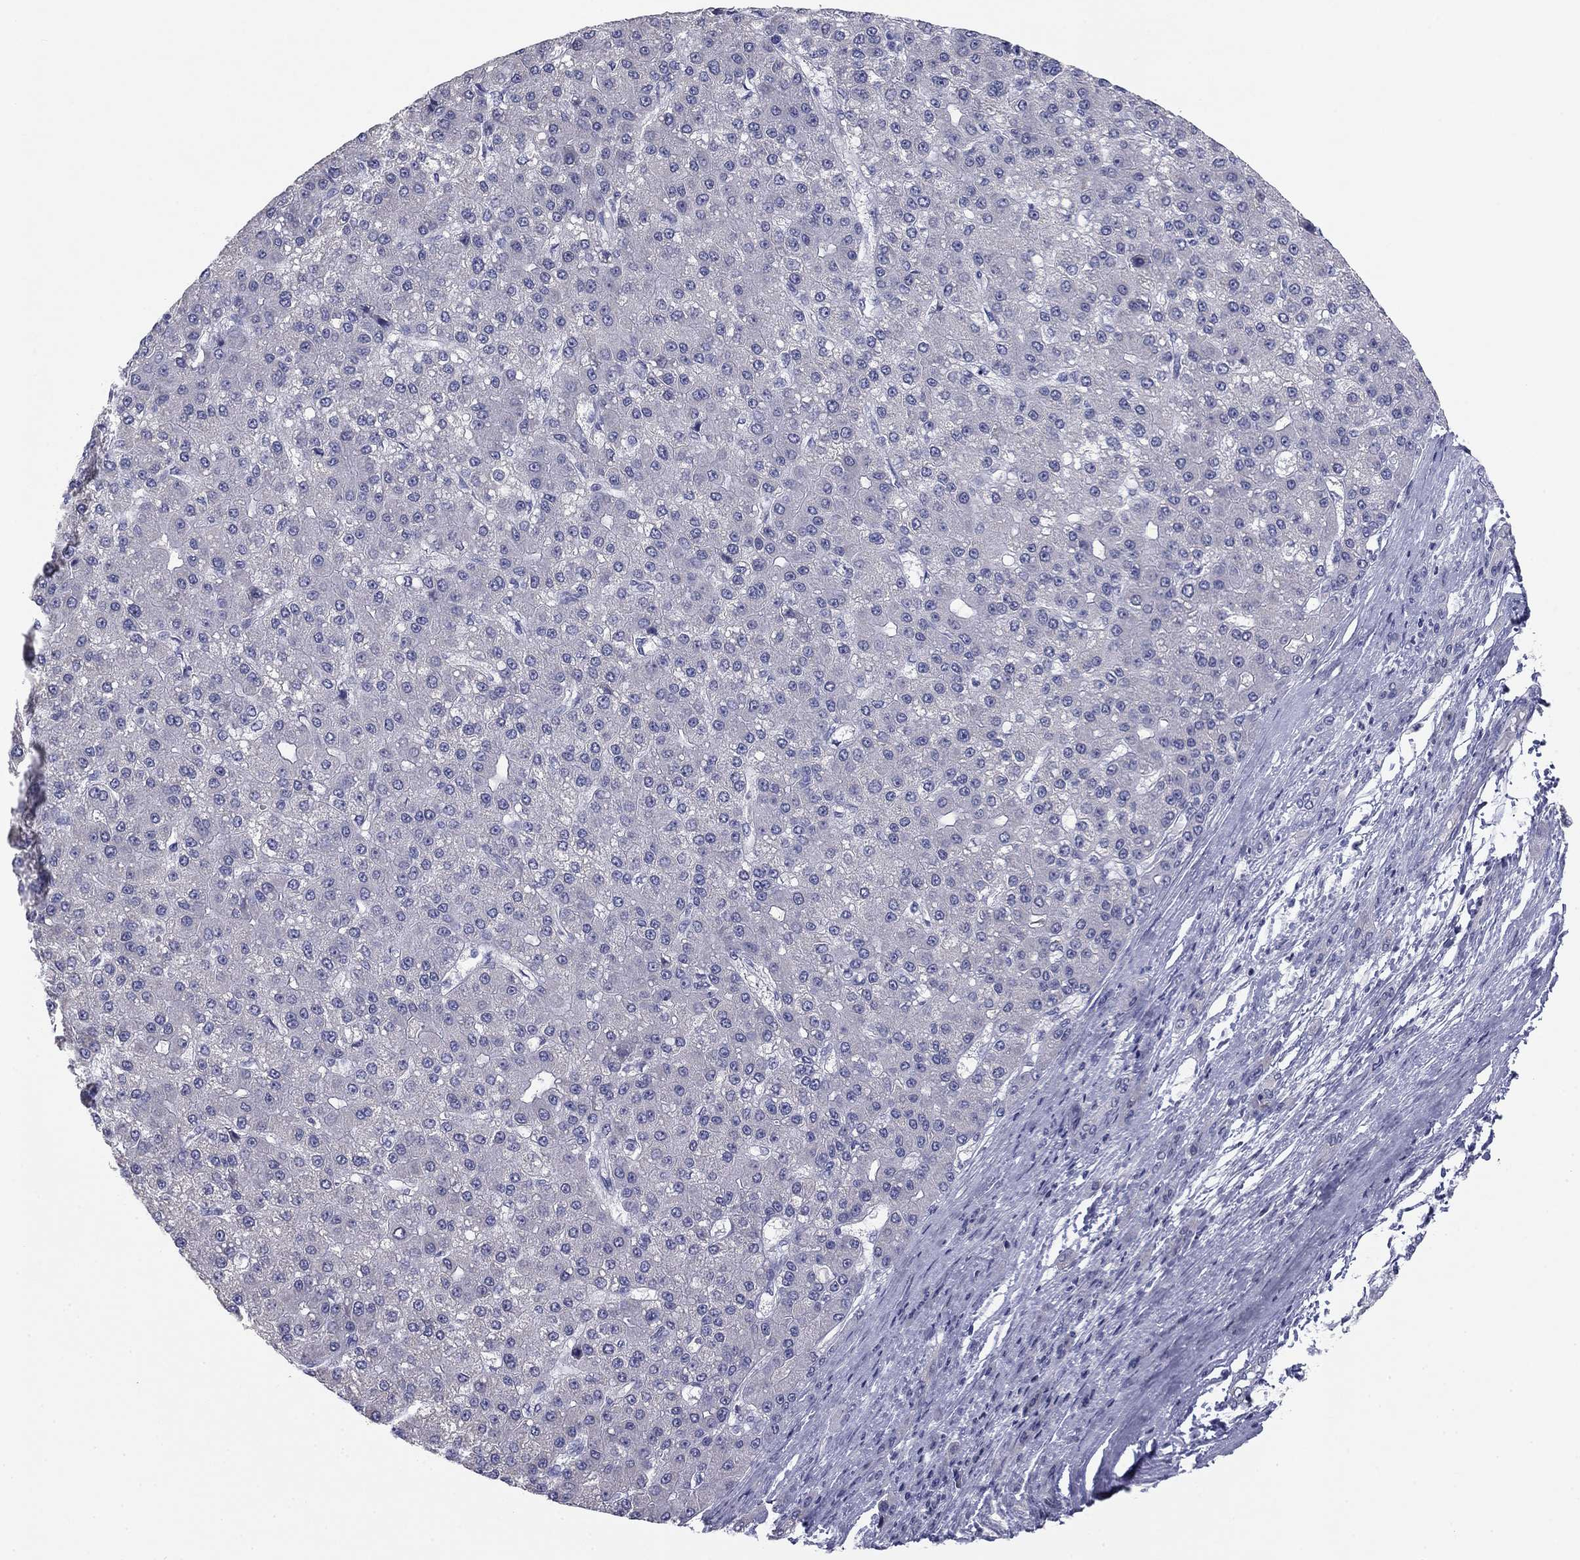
{"staining": {"intensity": "negative", "quantity": "none", "location": "none"}, "tissue": "liver cancer", "cell_type": "Tumor cells", "image_type": "cancer", "snomed": [{"axis": "morphology", "description": "Carcinoma, Hepatocellular, NOS"}, {"axis": "topography", "description": "Liver"}], "caption": "The IHC image has no significant staining in tumor cells of liver hepatocellular carcinoma tissue.", "gene": "SEPTIN3", "patient": {"sex": "male", "age": 67}}